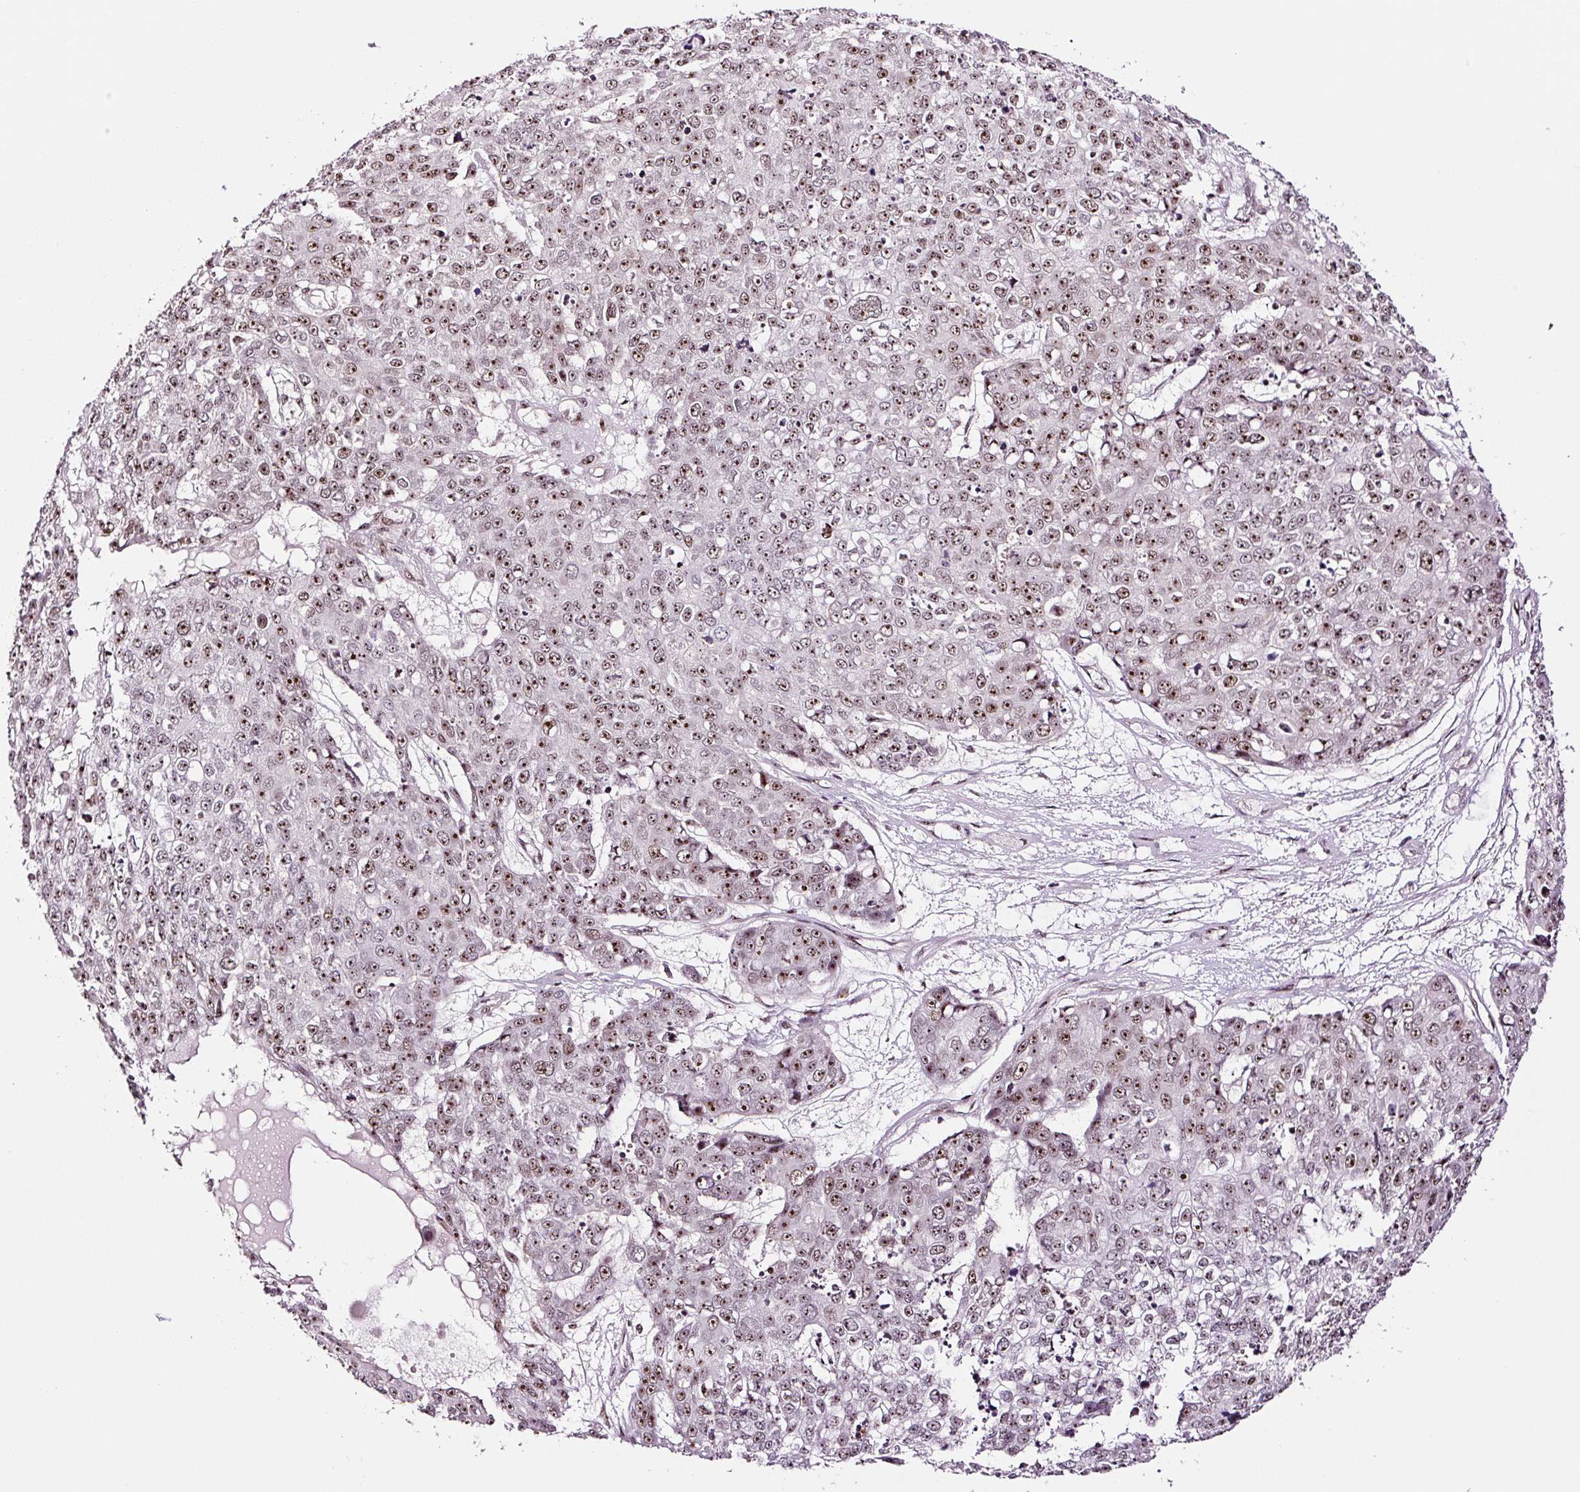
{"staining": {"intensity": "moderate", "quantity": ">75%", "location": "nuclear"}, "tissue": "skin cancer", "cell_type": "Tumor cells", "image_type": "cancer", "snomed": [{"axis": "morphology", "description": "Normal tissue, NOS"}, {"axis": "morphology", "description": "Squamous cell carcinoma, NOS"}, {"axis": "topography", "description": "Skin"}], "caption": "Squamous cell carcinoma (skin) stained with a brown dye displays moderate nuclear positive expression in approximately >75% of tumor cells.", "gene": "GNL3", "patient": {"sex": "male", "age": 72}}